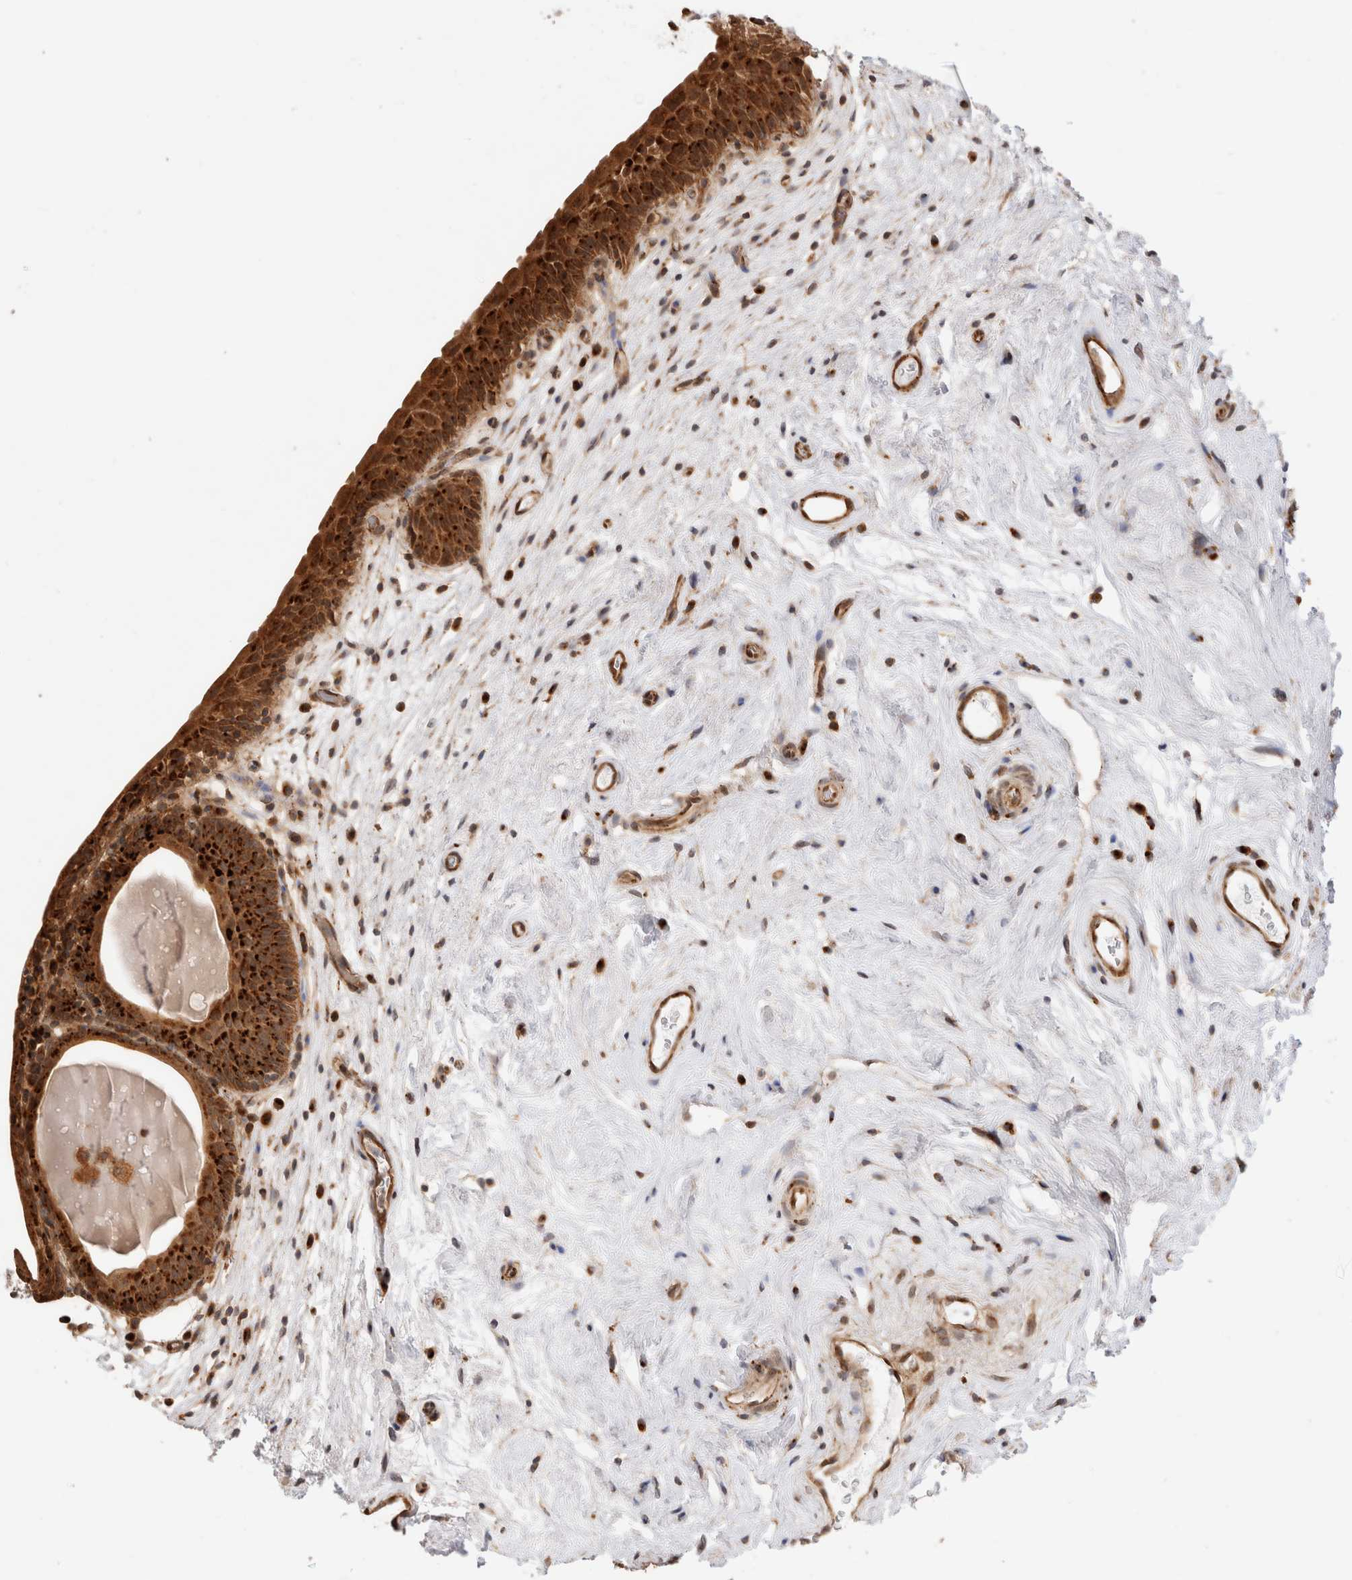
{"staining": {"intensity": "strong", "quantity": ">75%", "location": "cytoplasmic/membranous"}, "tissue": "urinary bladder", "cell_type": "Urothelial cells", "image_type": "normal", "snomed": [{"axis": "morphology", "description": "Normal tissue, NOS"}, {"axis": "topography", "description": "Urinary bladder"}], "caption": "Immunohistochemistry (IHC) histopathology image of unremarkable urinary bladder: human urinary bladder stained using immunohistochemistry (IHC) exhibits high levels of strong protein expression localized specifically in the cytoplasmic/membranous of urothelial cells, appearing as a cytoplasmic/membranous brown color.", "gene": "ACTL9", "patient": {"sex": "male", "age": 83}}